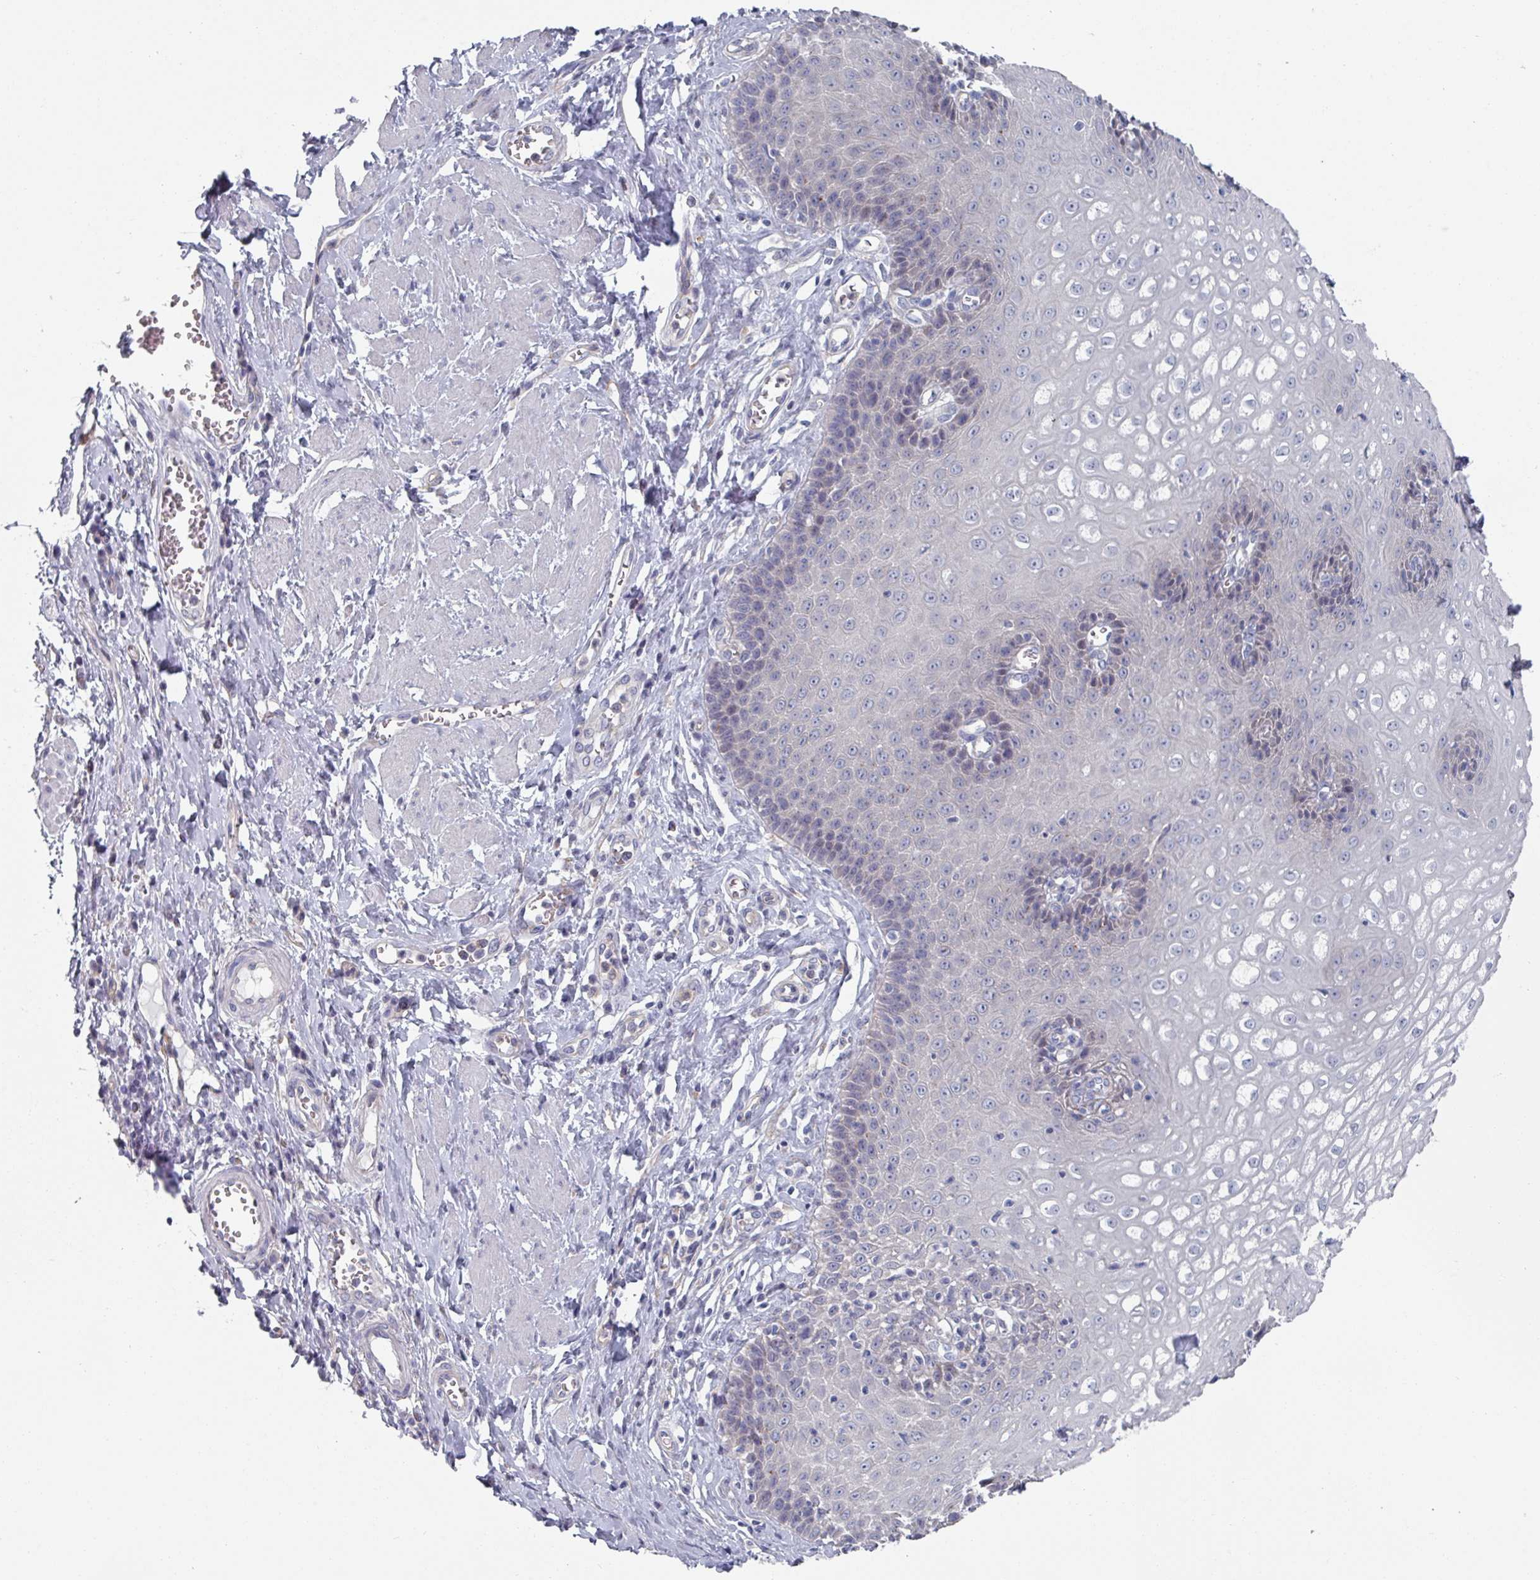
{"staining": {"intensity": "negative", "quantity": "none", "location": "none"}, "tissue": "esophagus", "cell_type": "Squamous epithelial cells", "image_type": "normal", "snomed": [{"axis": "morphology", "description": "Normal tissue, NOS"}, {"axis": "topography", "description": "Esophagus"}], "caption": "The immunohistochemistry (IHC) image has no significant expression in squamous epithelial cells of esophagus.", "gene": "EFL1", "patient": {"sex": "male", "age": 67}}